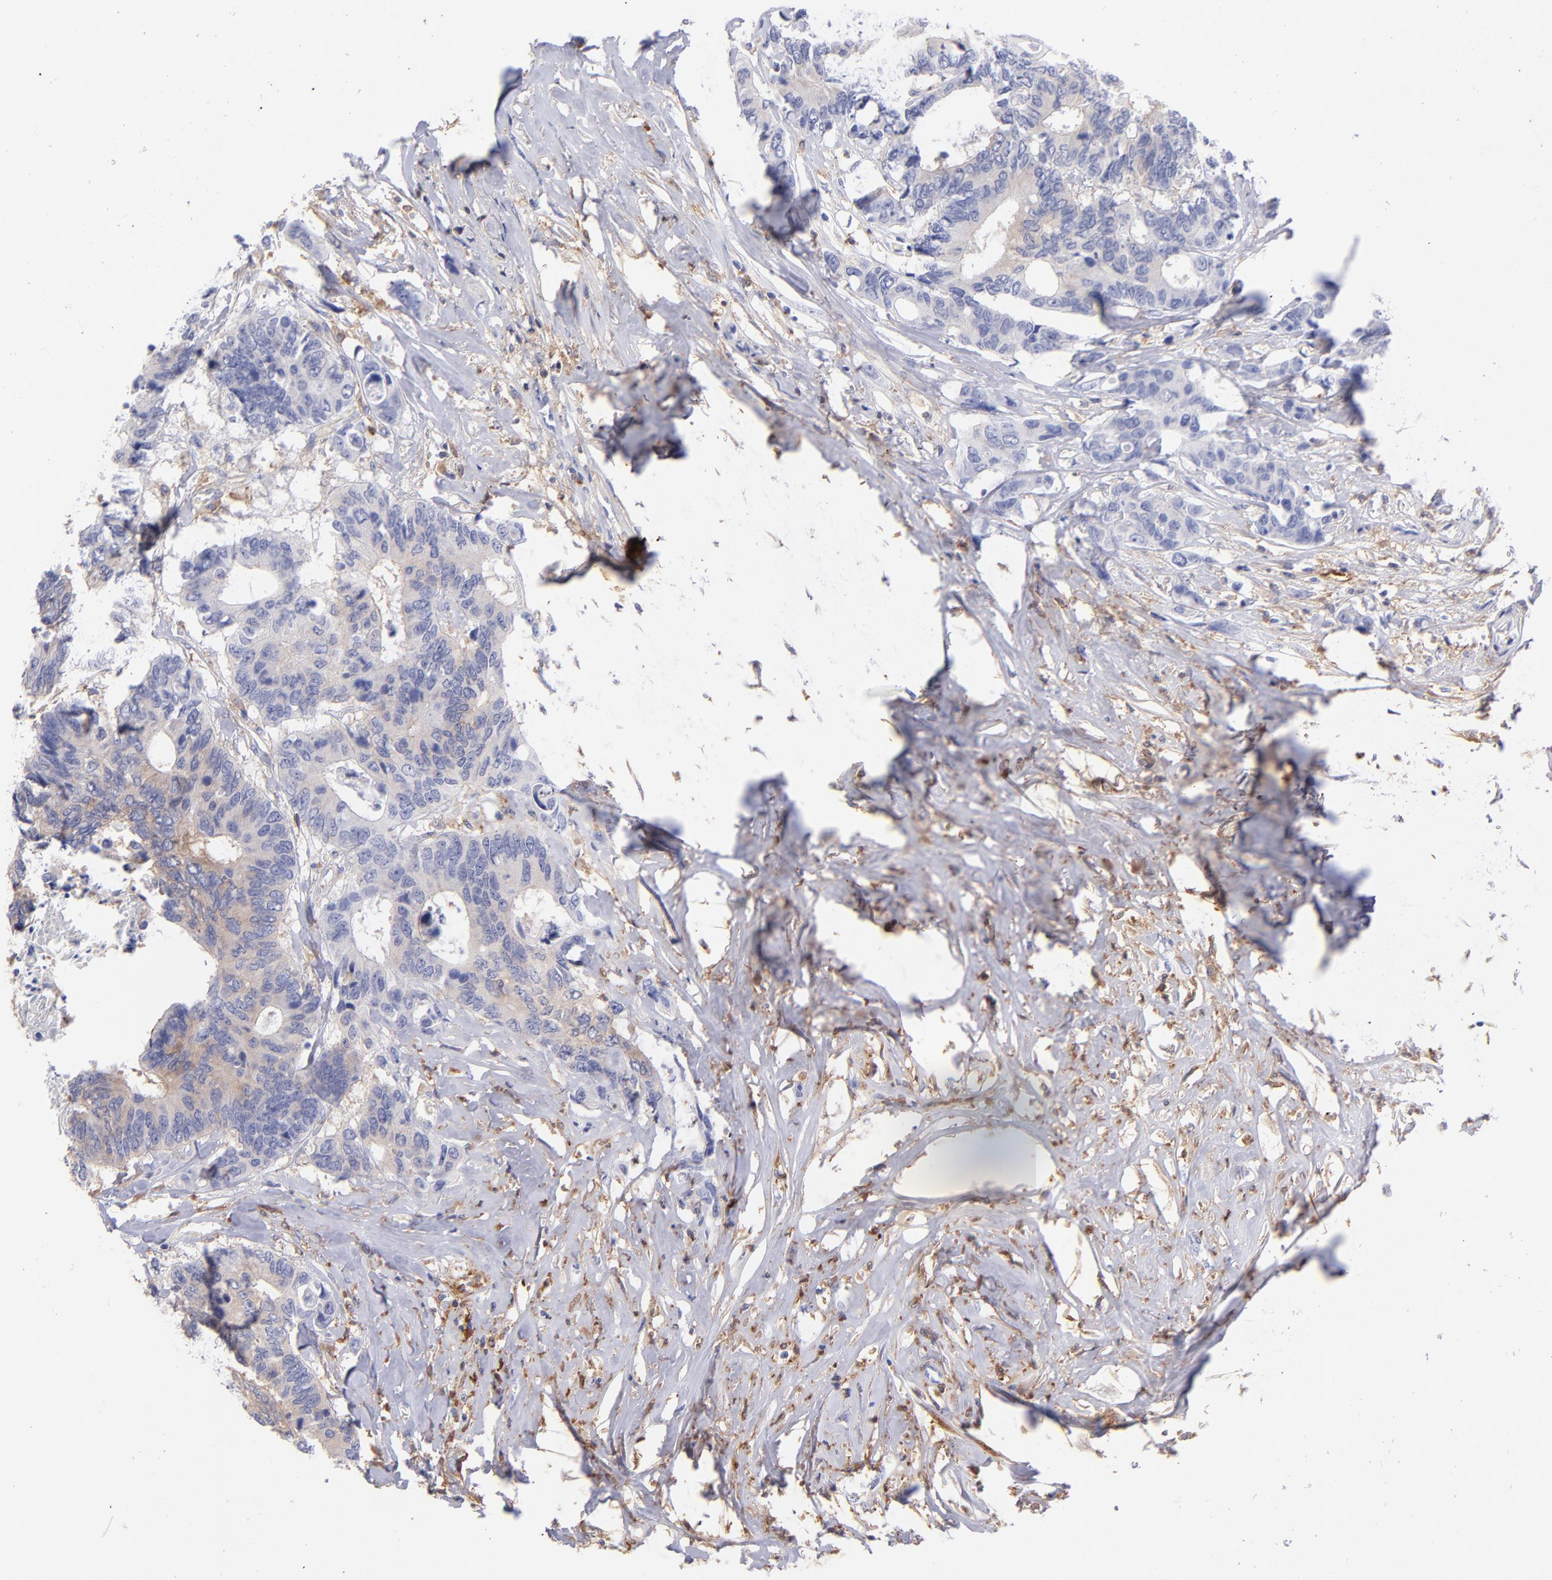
{"staining": {"intensity": "weak", "quantity": ">75%", "location": "cytoplasmic/membranous"}, "tissue": "colorectal cancer", "cell_type": "Tumor cells", "image_type": "cancer", "snomed": [{"axis": "morphology", "description": "Adenocarcinoma, NOS"}, {"axis": "topography", "description": "Rectum"}], "caption": "A high-resolution photomicrograph shows immunohistochemistry (IHC) staining of colorectal cancer (adenocarcinoma), which demonstrates weak cytoplasmic/membranous expression in about >75% of tumor cells.", "gene": "PRKCA", "patient": {"sex": "male", "age": 55}}